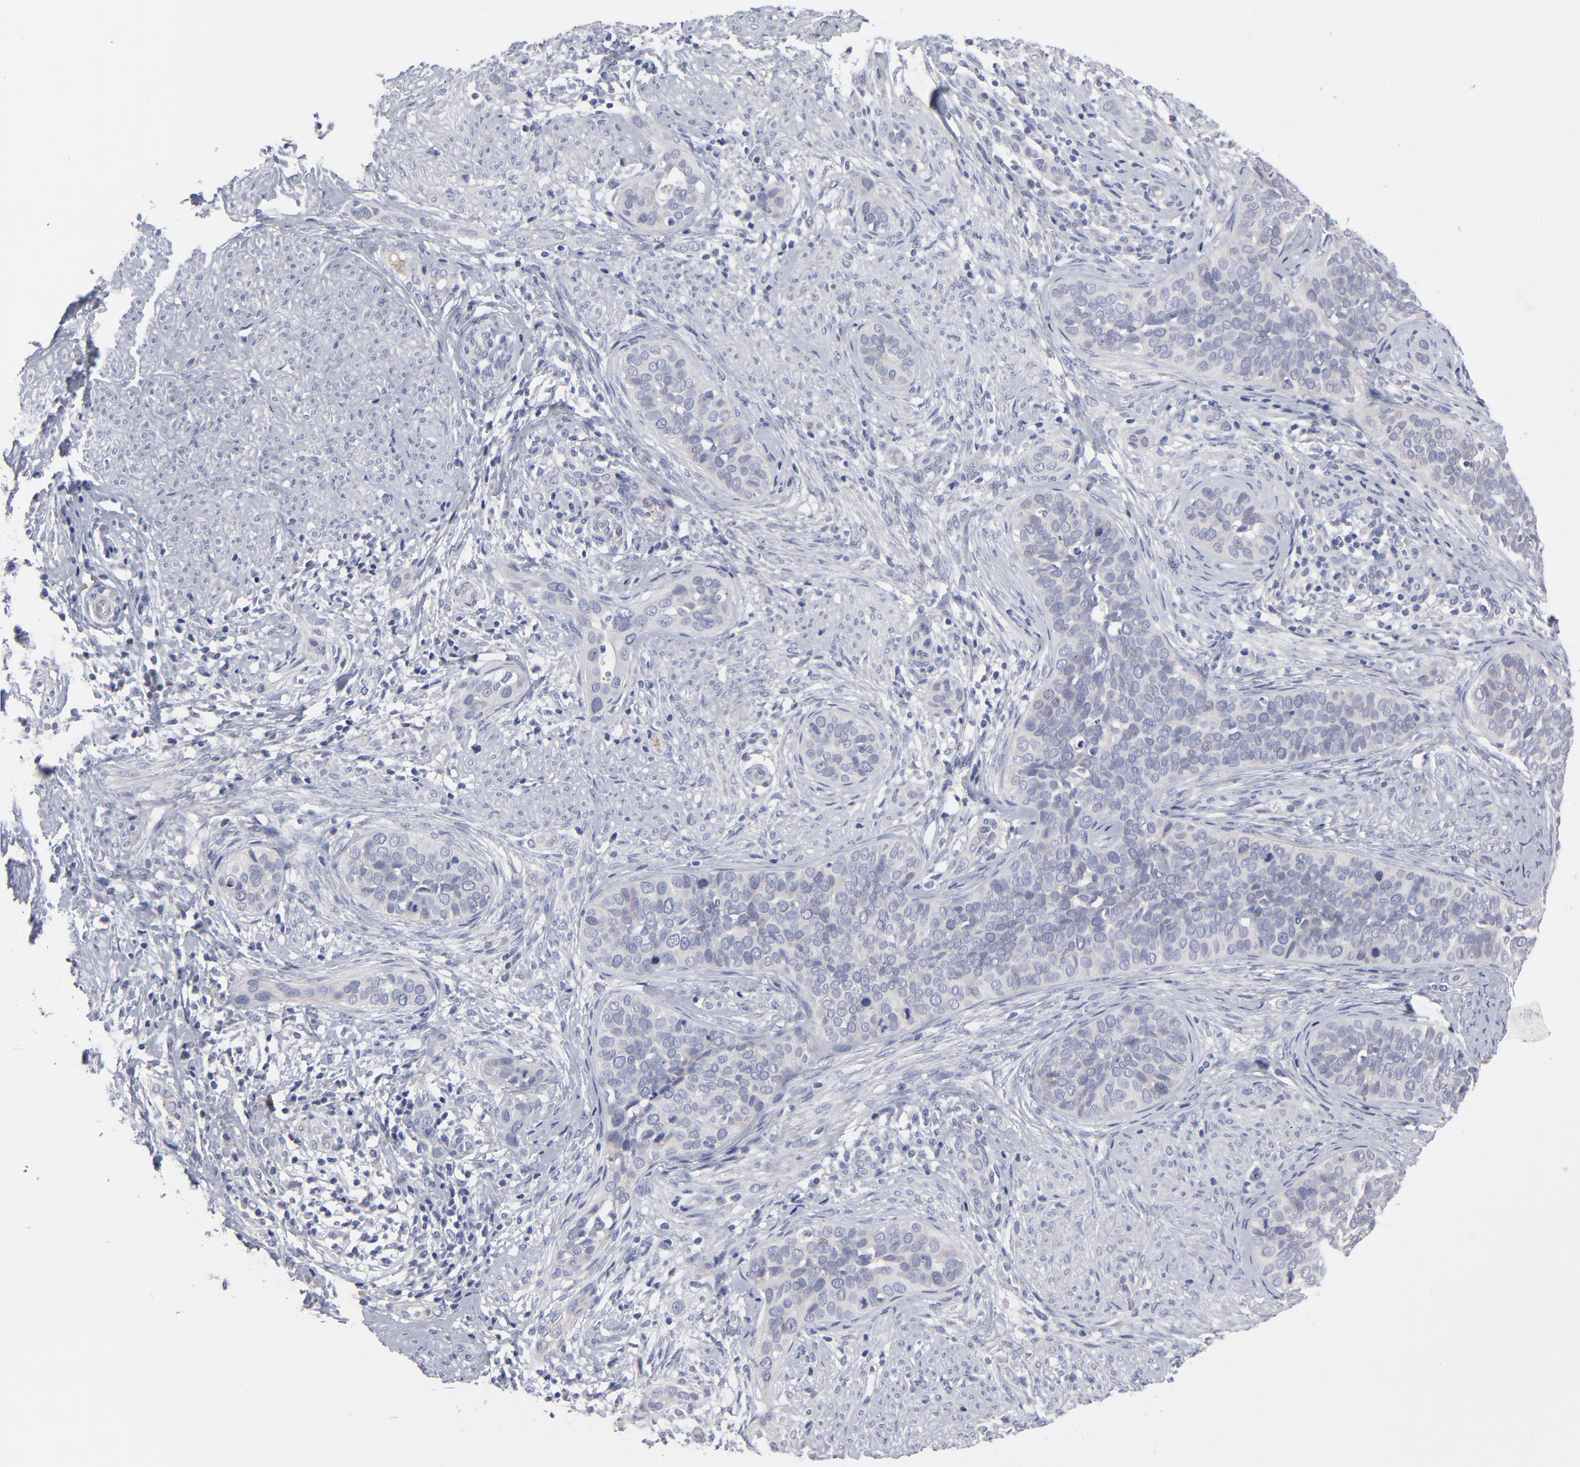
{"staining": {"intensity": "negative", "quantity": "none", "location": "none"}, "tissue": "cervical cancer", "cell_type": "Tumor cells", "image_type": "cancer", "snomed": [{"axis": "morphology", "description": "Squamous cell carcinoma, NOS"}, {"axis": "topography", "description": "Cervix"}], "caption": "The photomicrograph shows no significant positivity in tumor cells of squamous cell carcinoma (cervical).", "gene": "CCR3", "patient": {"sex": "female", "age": 31}}